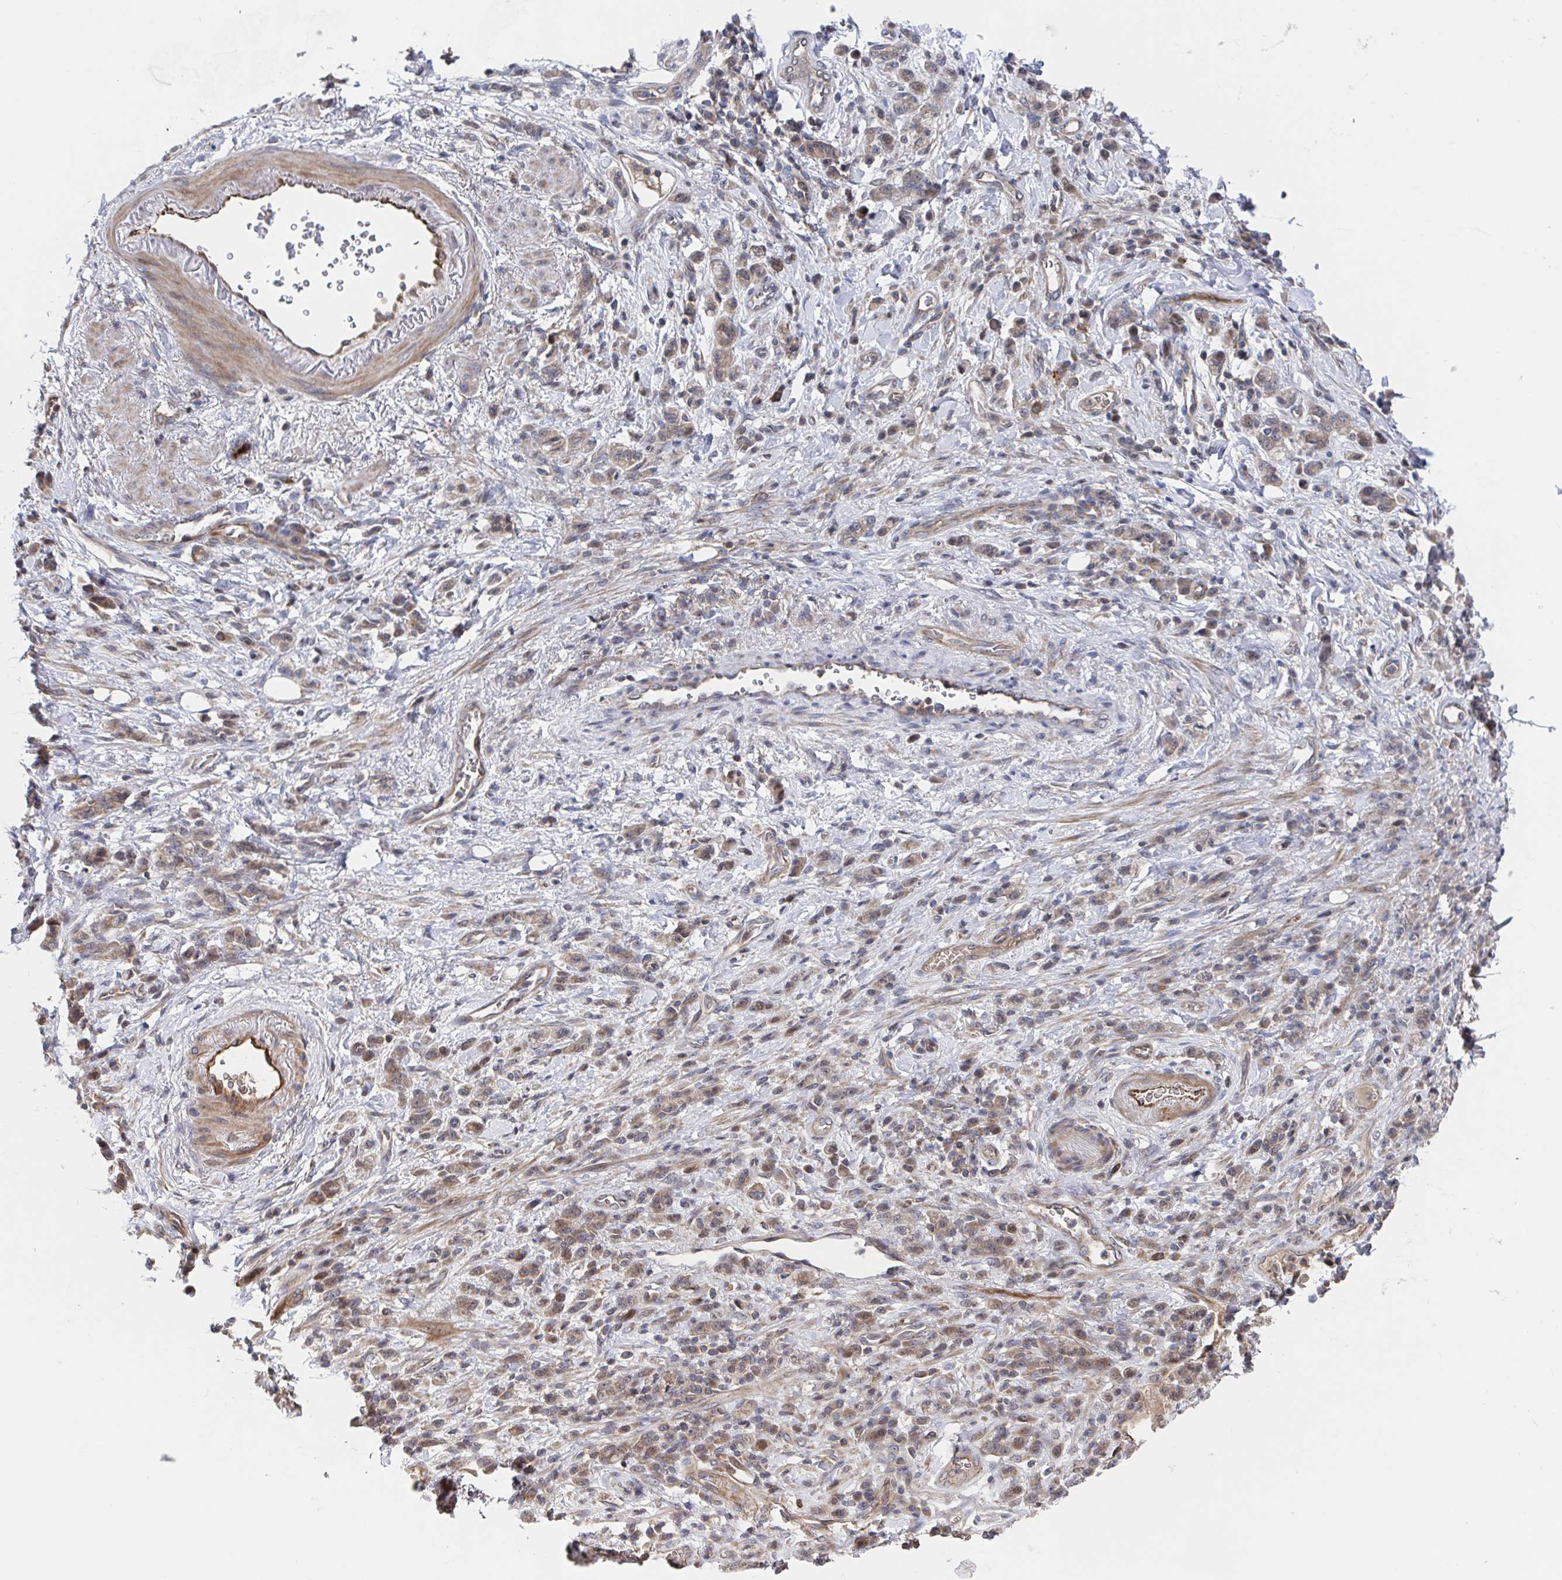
{"staining": {"intensity": "moderate", "quantity": ">75%", "location": "cytoplasmic/membranous"}, "tissue": "stomach cancer", "cell_type": "Tumor cells", "image_type": "cancer", "snomed": [{"axis": "morphology", "description": "Adenocarcinoma, NOS"}, {"axis": "topography", "description": "Stomach"}], "caption": "IHC histopathology image of adenocarcinoma (stomach) stained for a protein (brown), which exhibits medium levels of moderate cytoplasmic/membranous positivity in about >75% of tumor cells.", "gene": "DHRS12", "patient": {"sex": "male", "age": 77}}